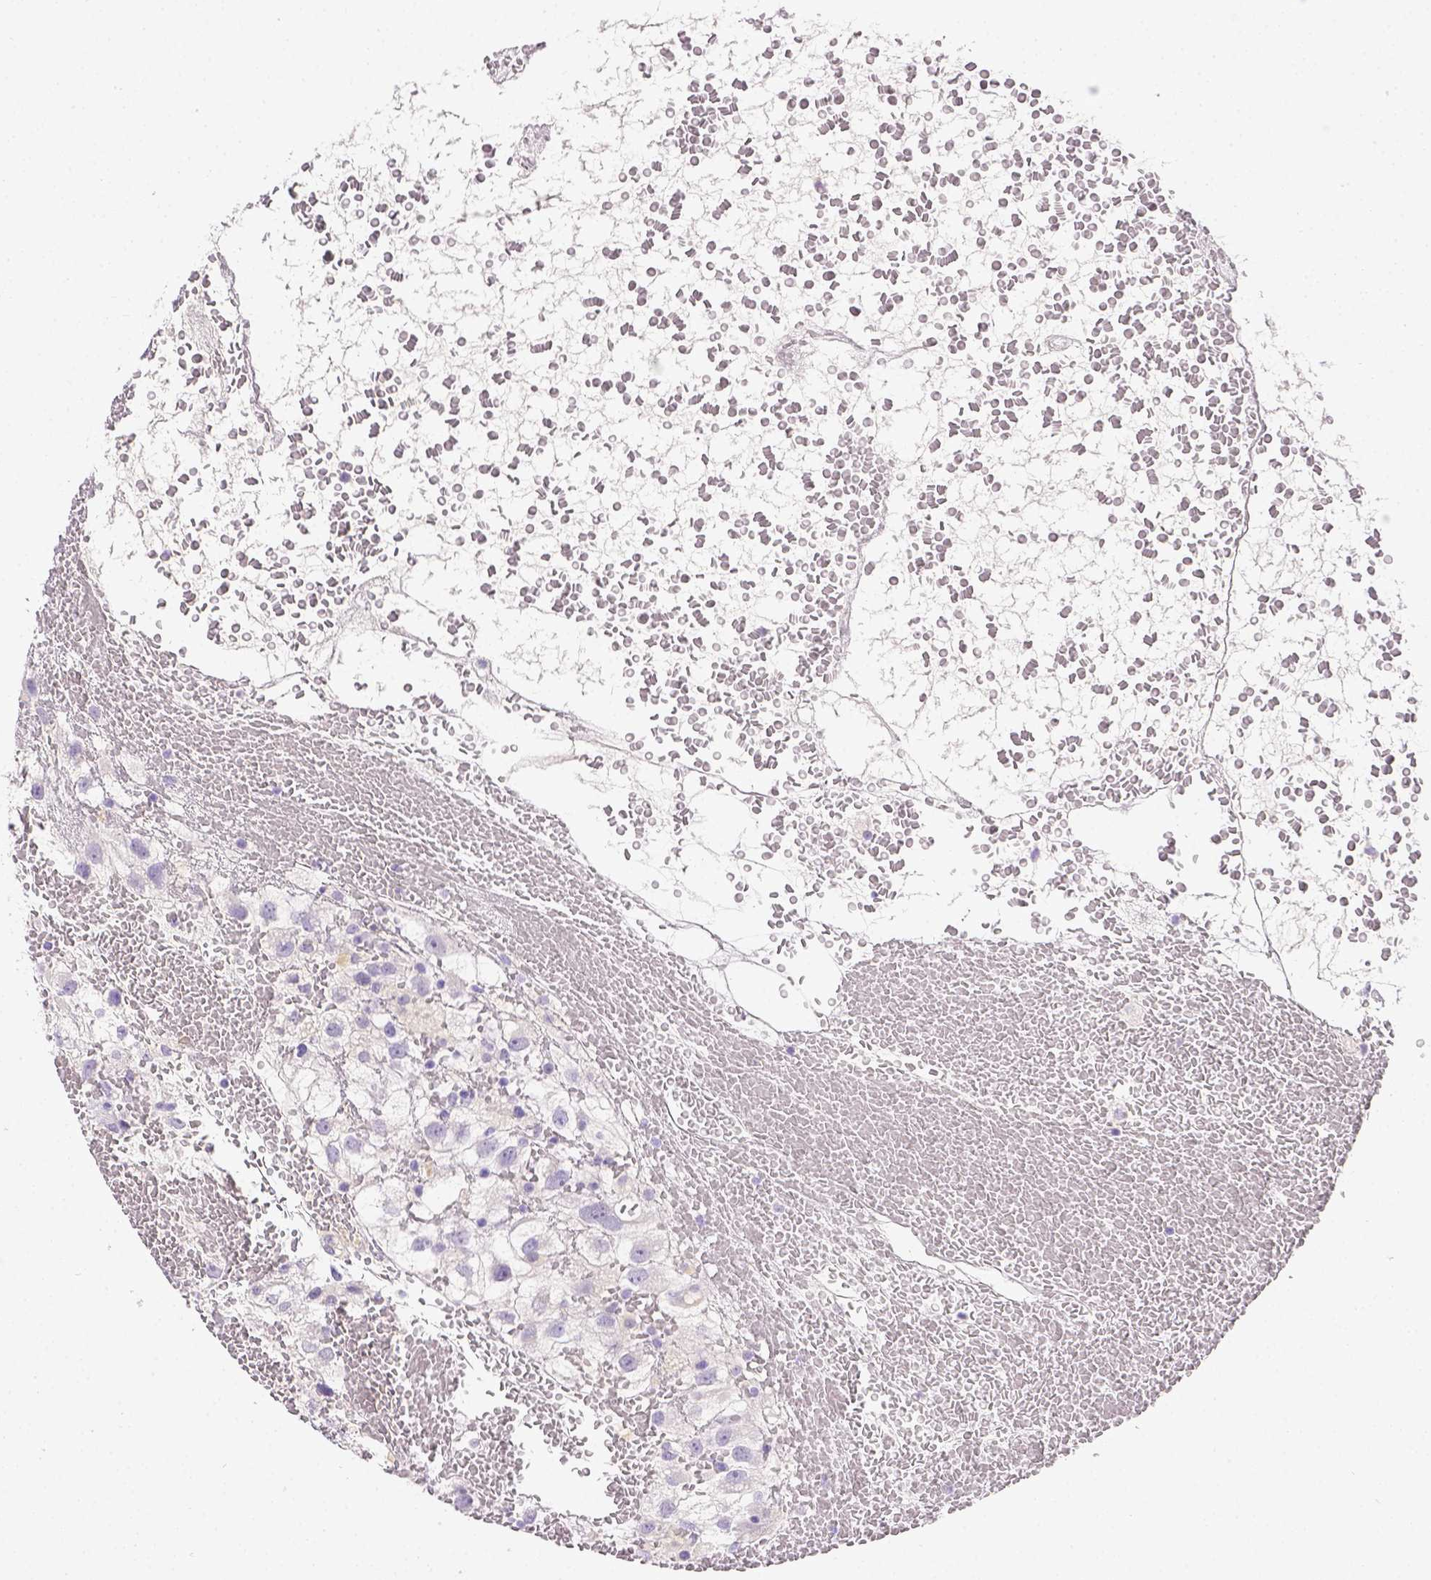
{"staining": {"intensity": "negative", "quantity": "none", "location": "none"}, "tissue": "renal cancer", "cell_type": "Tumor cells", "image_type": "cancer", "snomed": [{"axis": "morphology", "description": "Adenocarcinoma, NOS"}, {"axis": "topography", "description": "Kidney"}], "caption": "Tumor cells are negative for brown protein staining in adenocarcinoma (renal).", "gene": "B3GAT1", "patient": {"sex": "male", "age": 59}}